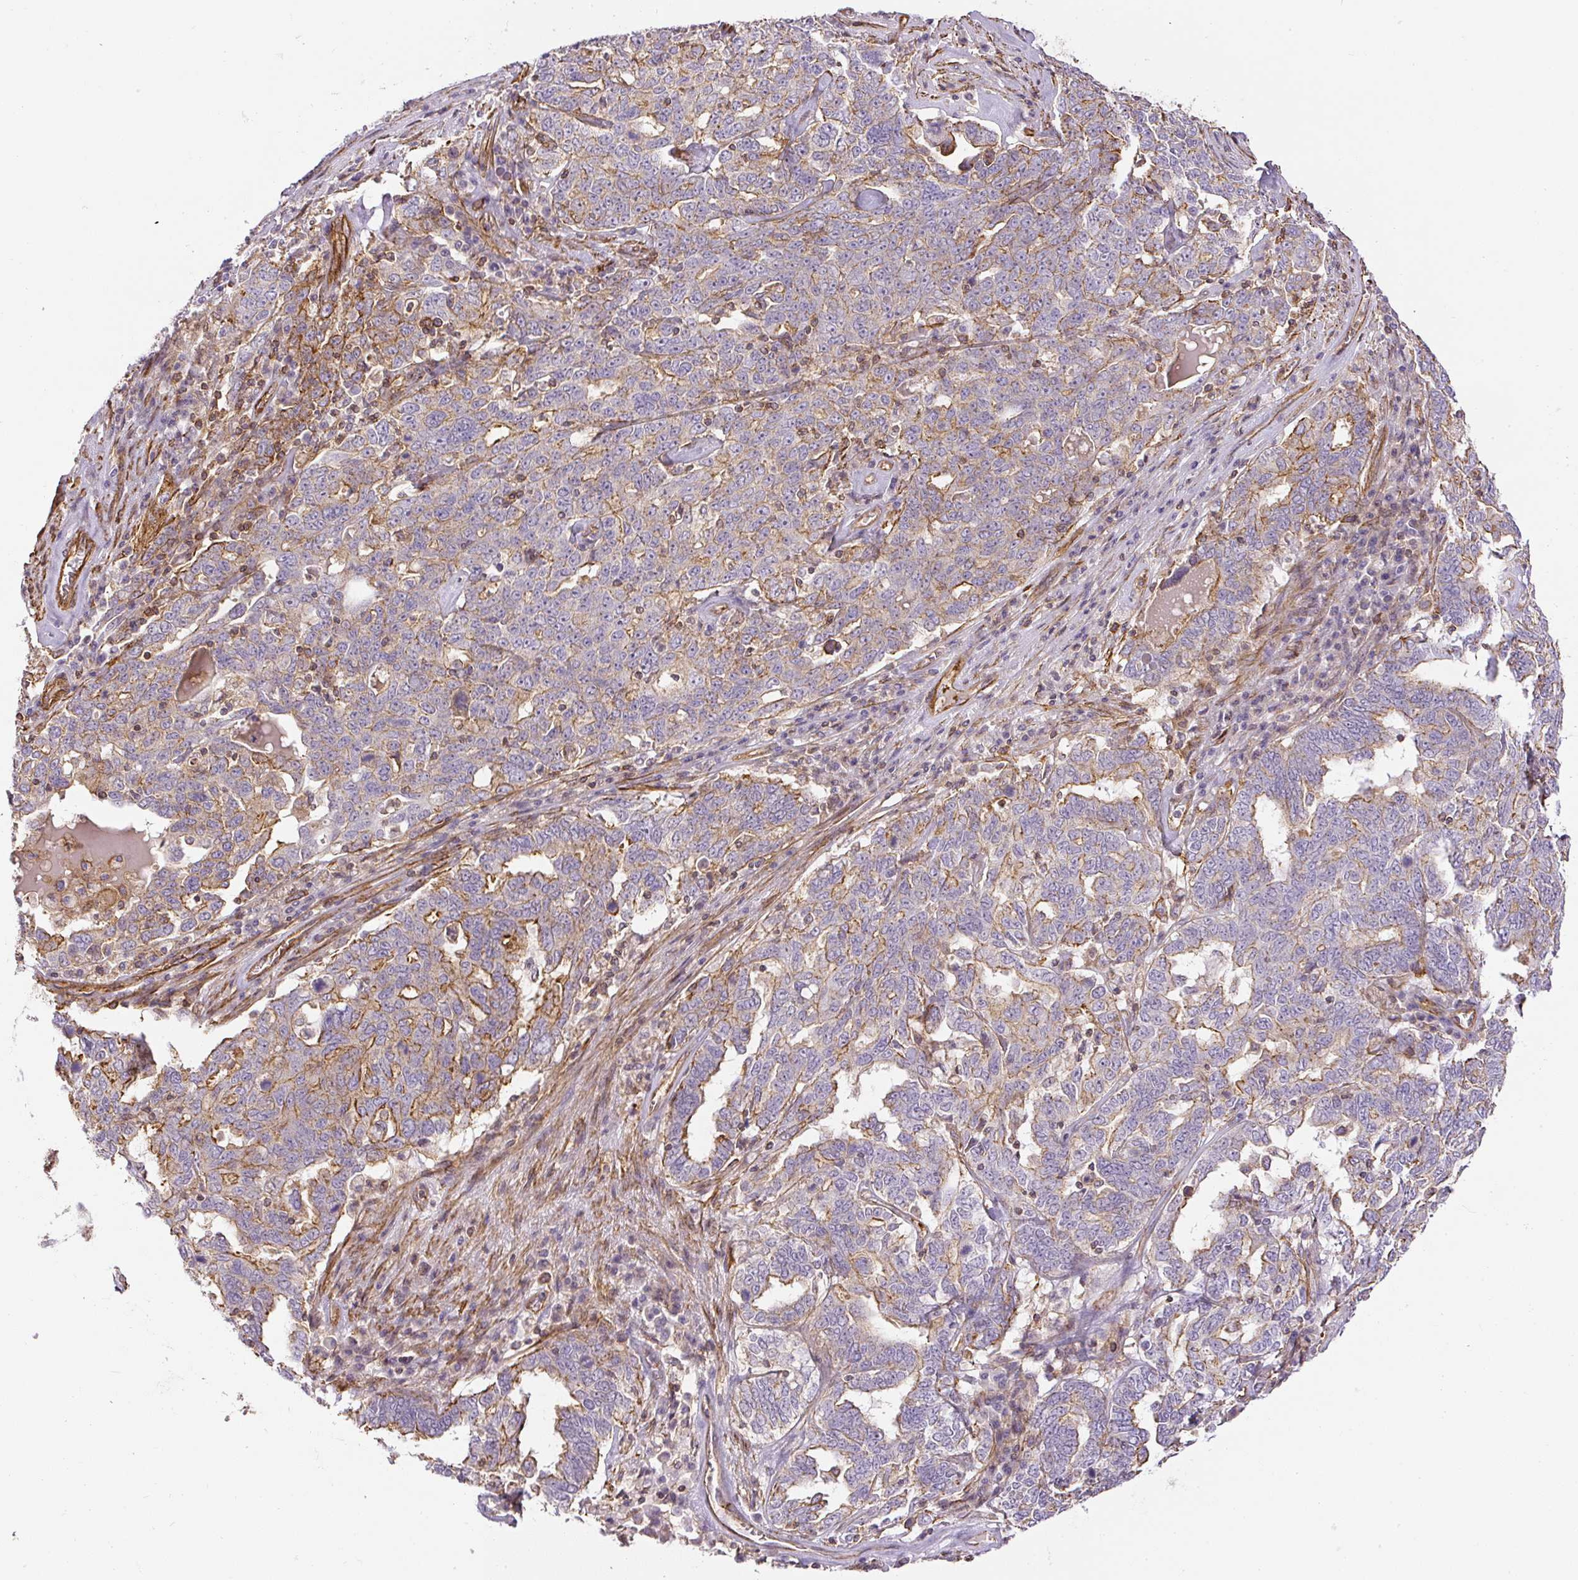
{"staining": {"intensity": "moderate", "quantity": "25%-75%", "location": "cytoplasmic/membranous"}, "tissue": "ovarian cancer", "cell_type": "Tumor cells", "image_type": "cancer", "snomed": [{"axis": "morphology", "description": "Carcinoma, endometroid"}, {"axis": "topography", "description": "Ovary"}], "caption": "IHC micrograph of neoplastic tissue: ovarian endometroid carcinoma stained using IHC reveals medium levels of moderate protein expression localized specifically in the cytoplasmic/membranous of tumor cells, appearing as a cytoplasmic/membranous brown color.", "gene": "MYL12A", "patient": {"sex": "female", "age": 62}}